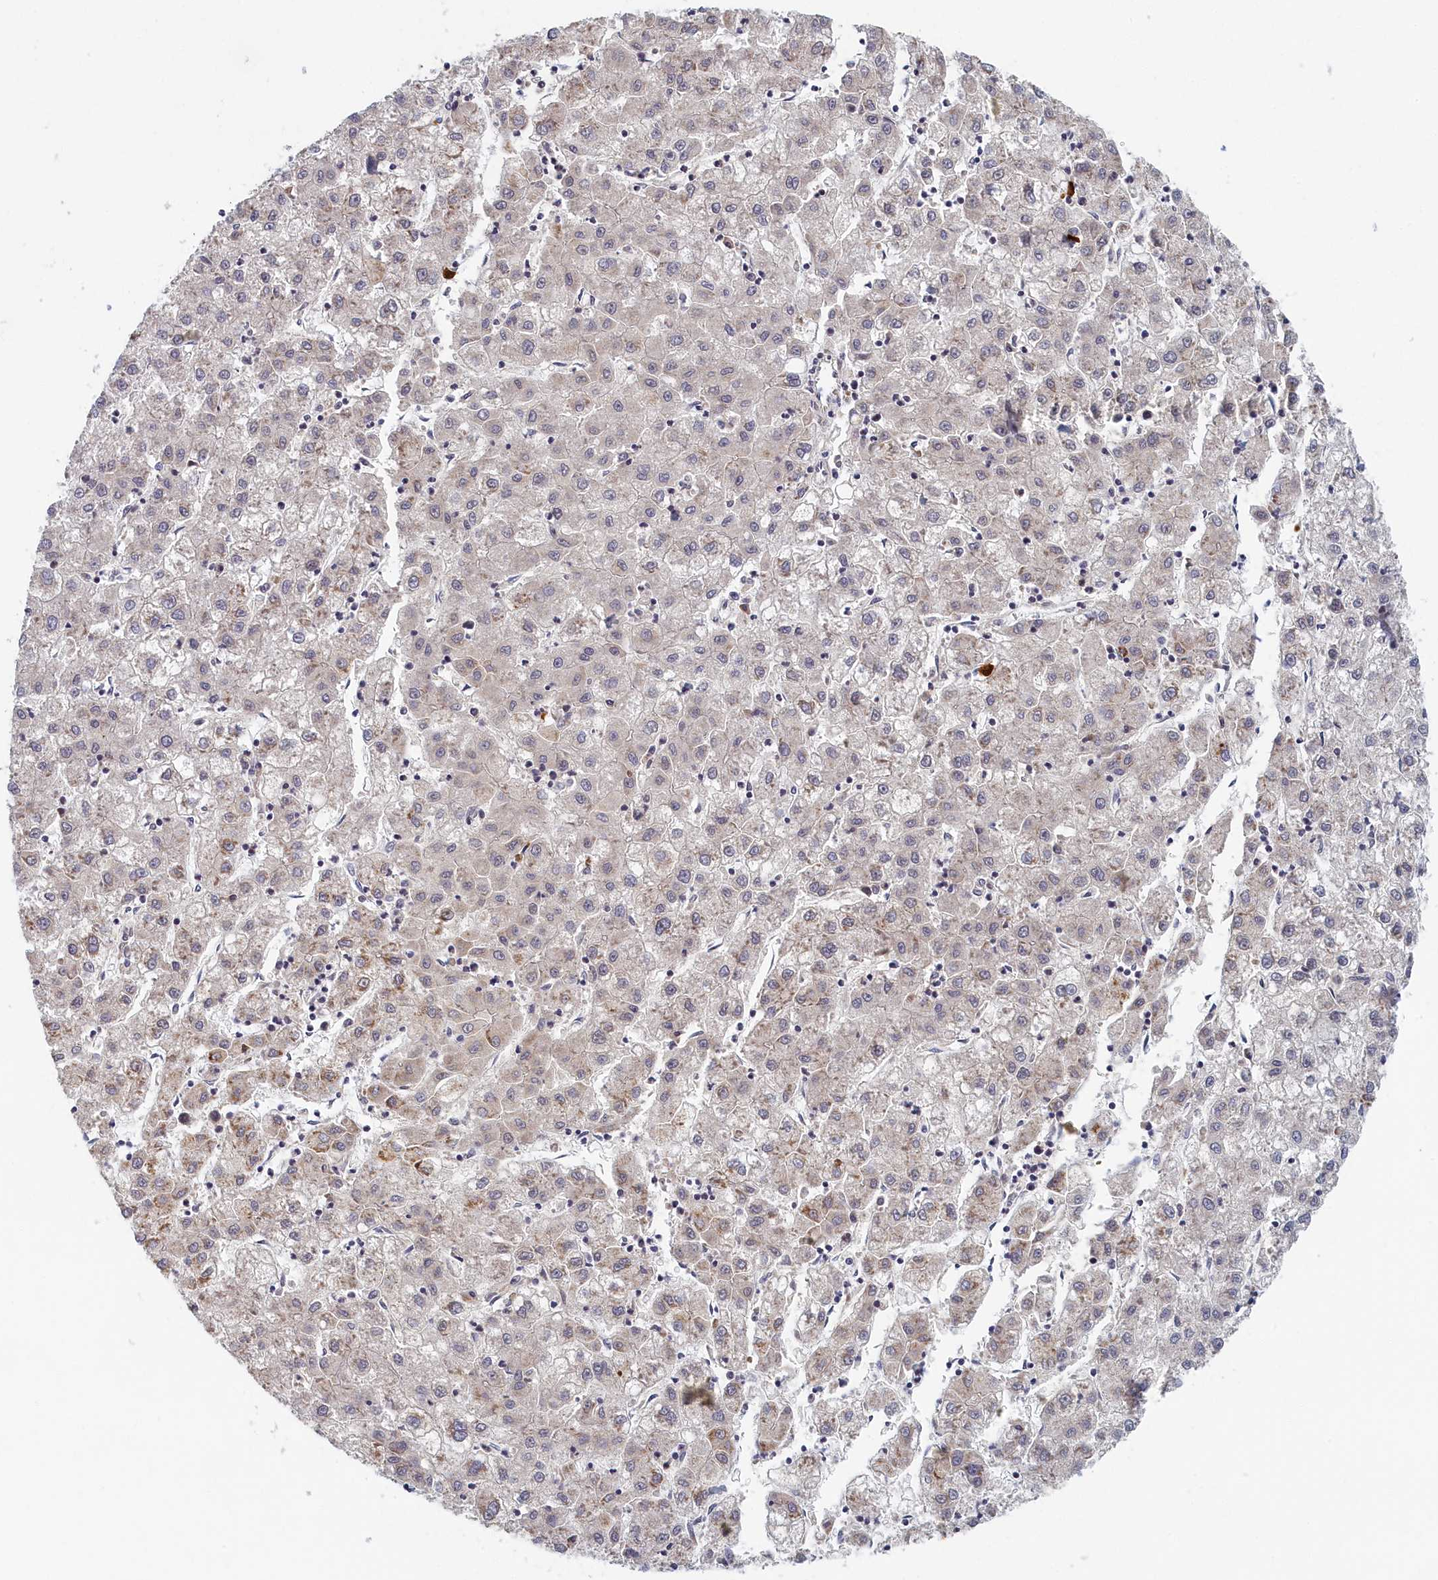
{"staining": {"intensity": "negative", "quantity": "none", "location": "none"}, "tissue": "liver cancer", "cell_type": "Tumor cells", "image_type": "cancer", "snomed": [{"axis": "morphology", "description": "Carcinoma, Hepatocellular, NOS"}, {"axis": "topography", "description": "Liver"}], "caption": "A high-resolution image shows immunohistochemistry staining of liver cancer (hepatocellular carcinoma), which displays no significant staining in tumor cells.", "gene": "DNAJC17", "patient": {"sex": "male", "age": 72}}